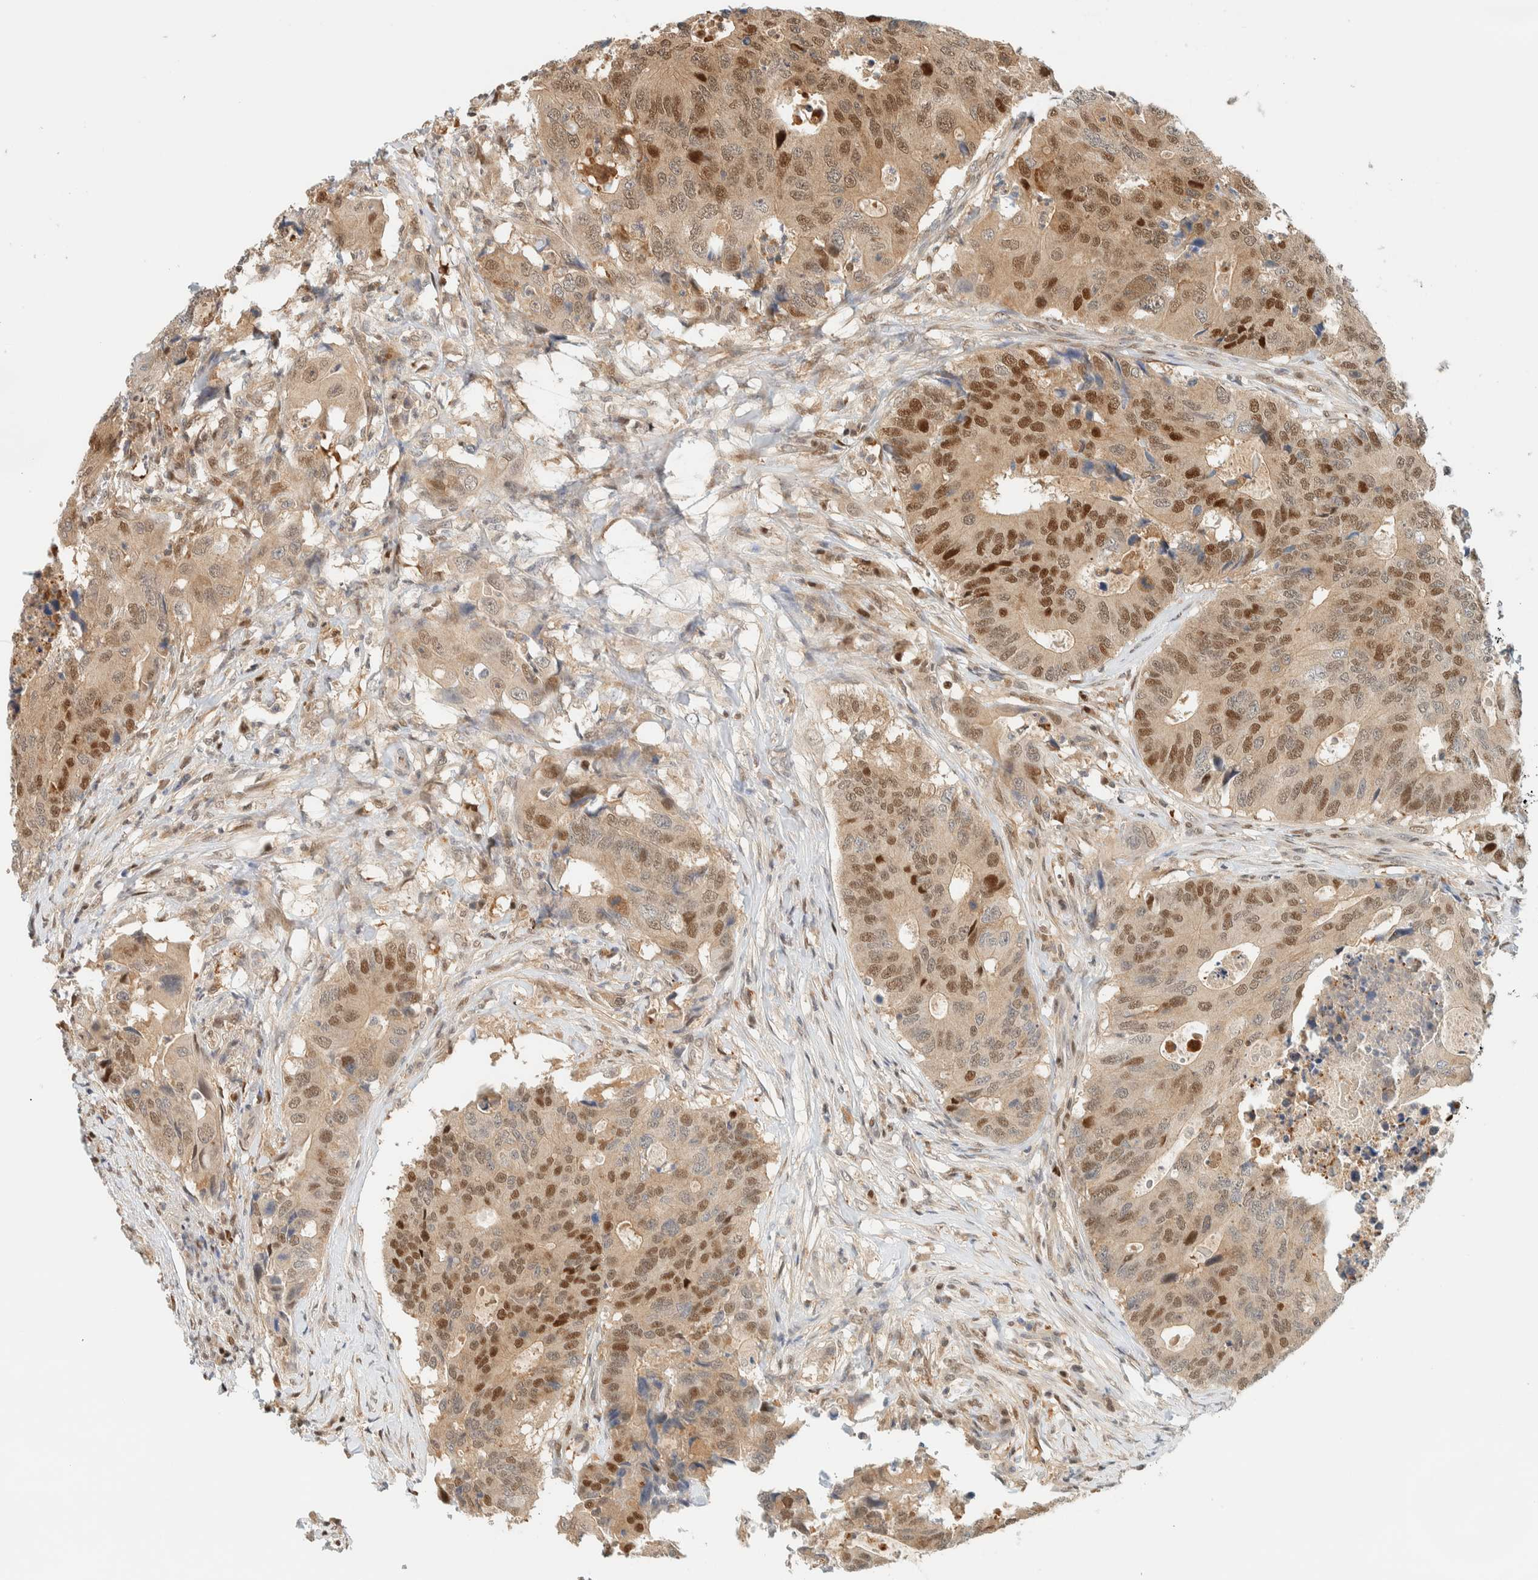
{"staining": {"intensity": "strong", "quantity": "25%-75%", "location": "nuclear"}, "tissue": "colorectal cancer", "cell_type": "Tumor cells", "image_type": "cancer", "snomed": [{"axis": "morphology", "description": "Adenocarcinoma, NOS"}, {"axis": "topography", "description": "Colon"}], "caption": "Protein staining of colorectal adenocarcinoma tissue exhibits strong nuclear staining in about 25%-75% of tumor cells. The staining was performed using DAB, with brown indicating positive protein expression. Nuclei are stained blue with hematoxylin.", "gene": "ZBTB37", "patient": {"sex": "male", "age": 71}}